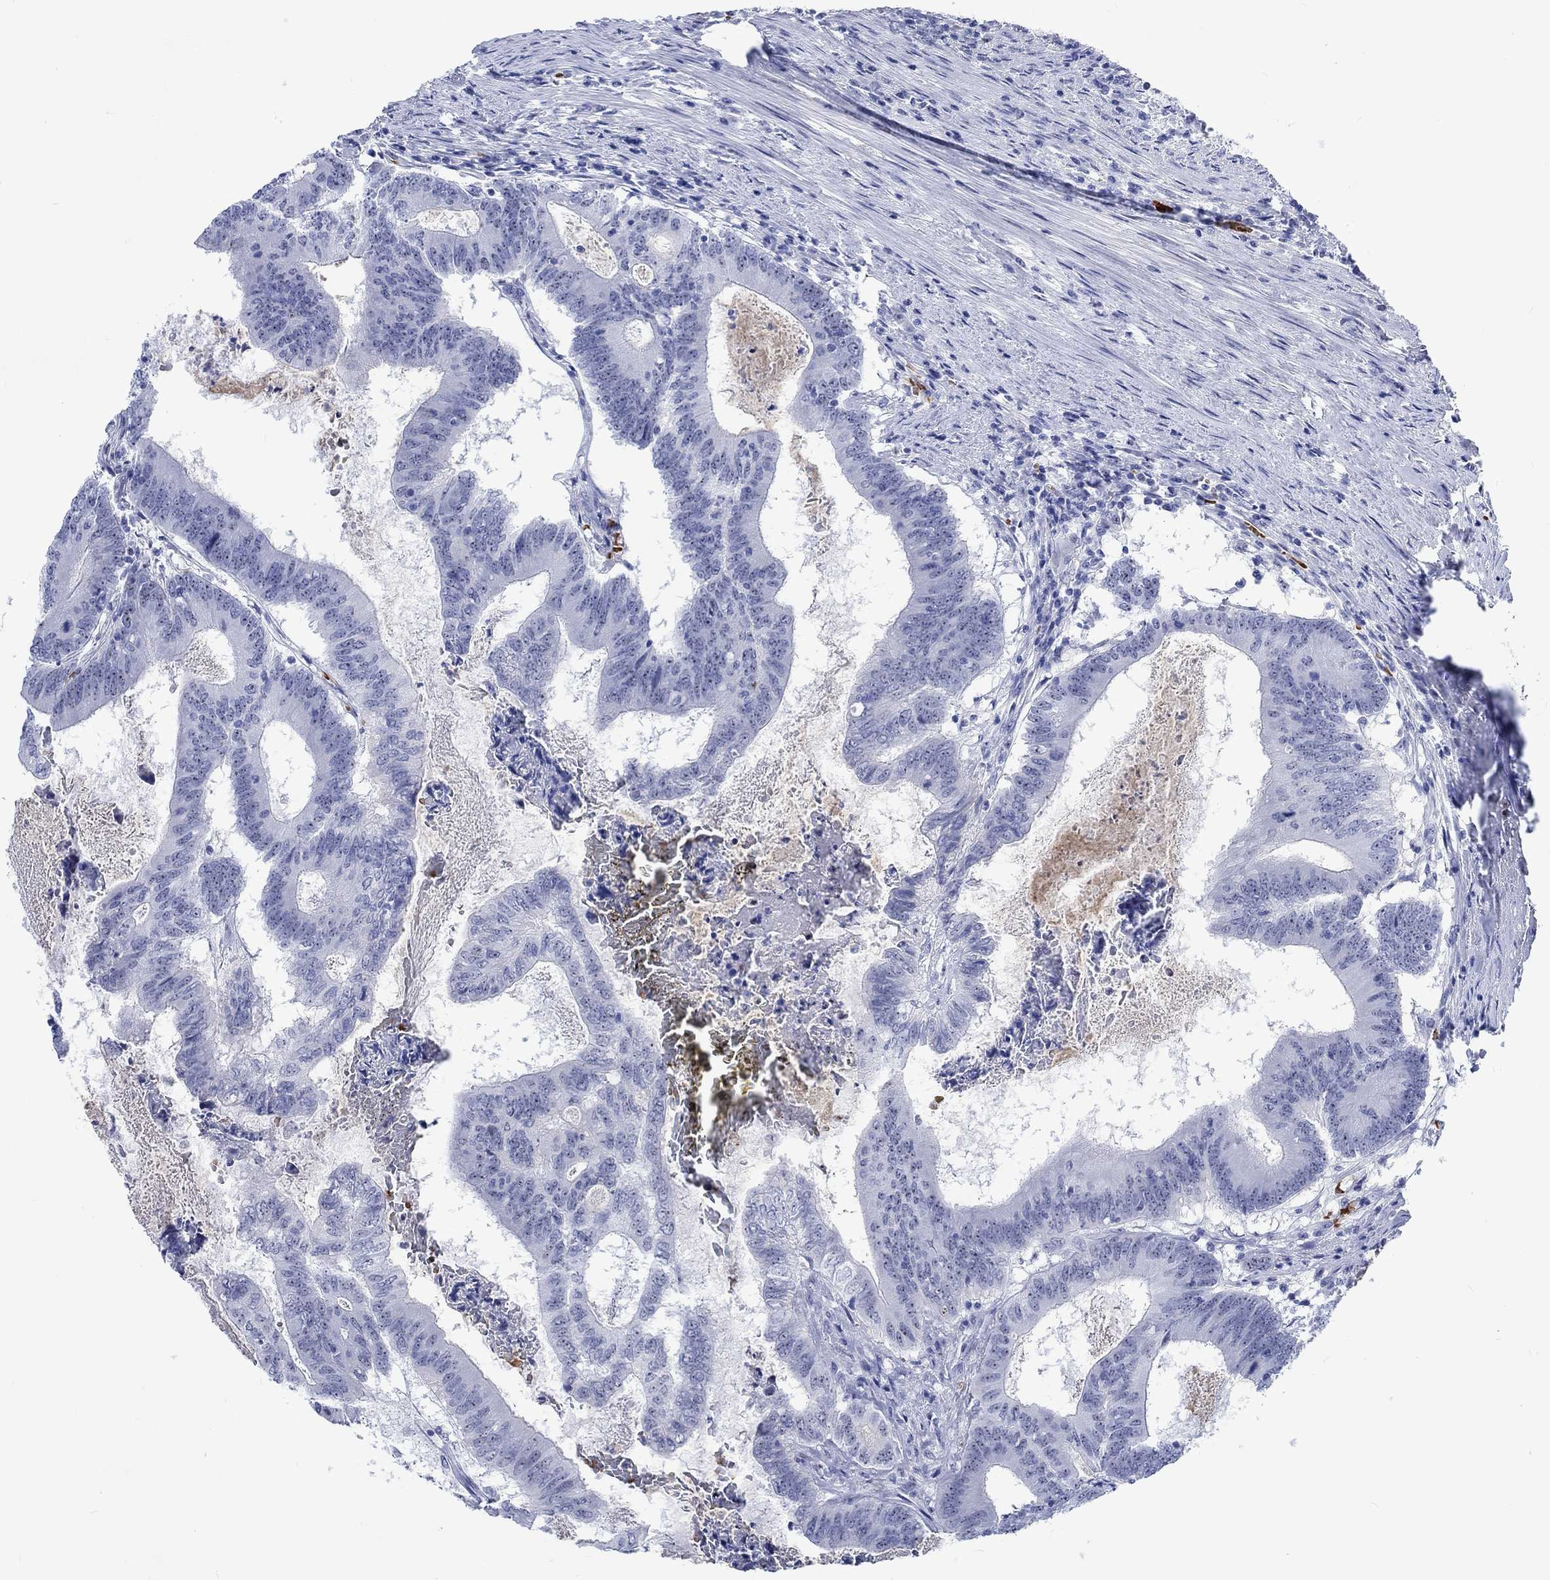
{"staining": {"intensity": "strong", "quantity": "<25%", "location": "nuclear"}, "tissue": "colorectal cancer", "cell_type": "Tumor cells", "image_type": "cancer", "snomed": [{"axis": "morphology", "description": "Adenocarcinoma, NOS"}, {"axis": "topography", "description": "Colon"}], "caption": "Colorectal cancer stained with immunohistochemistry displays strong nuclear staining in approximately <25% of tumor cells.", "gene": "ZNF446", "patient": {"sex": "female", "age": 70}}